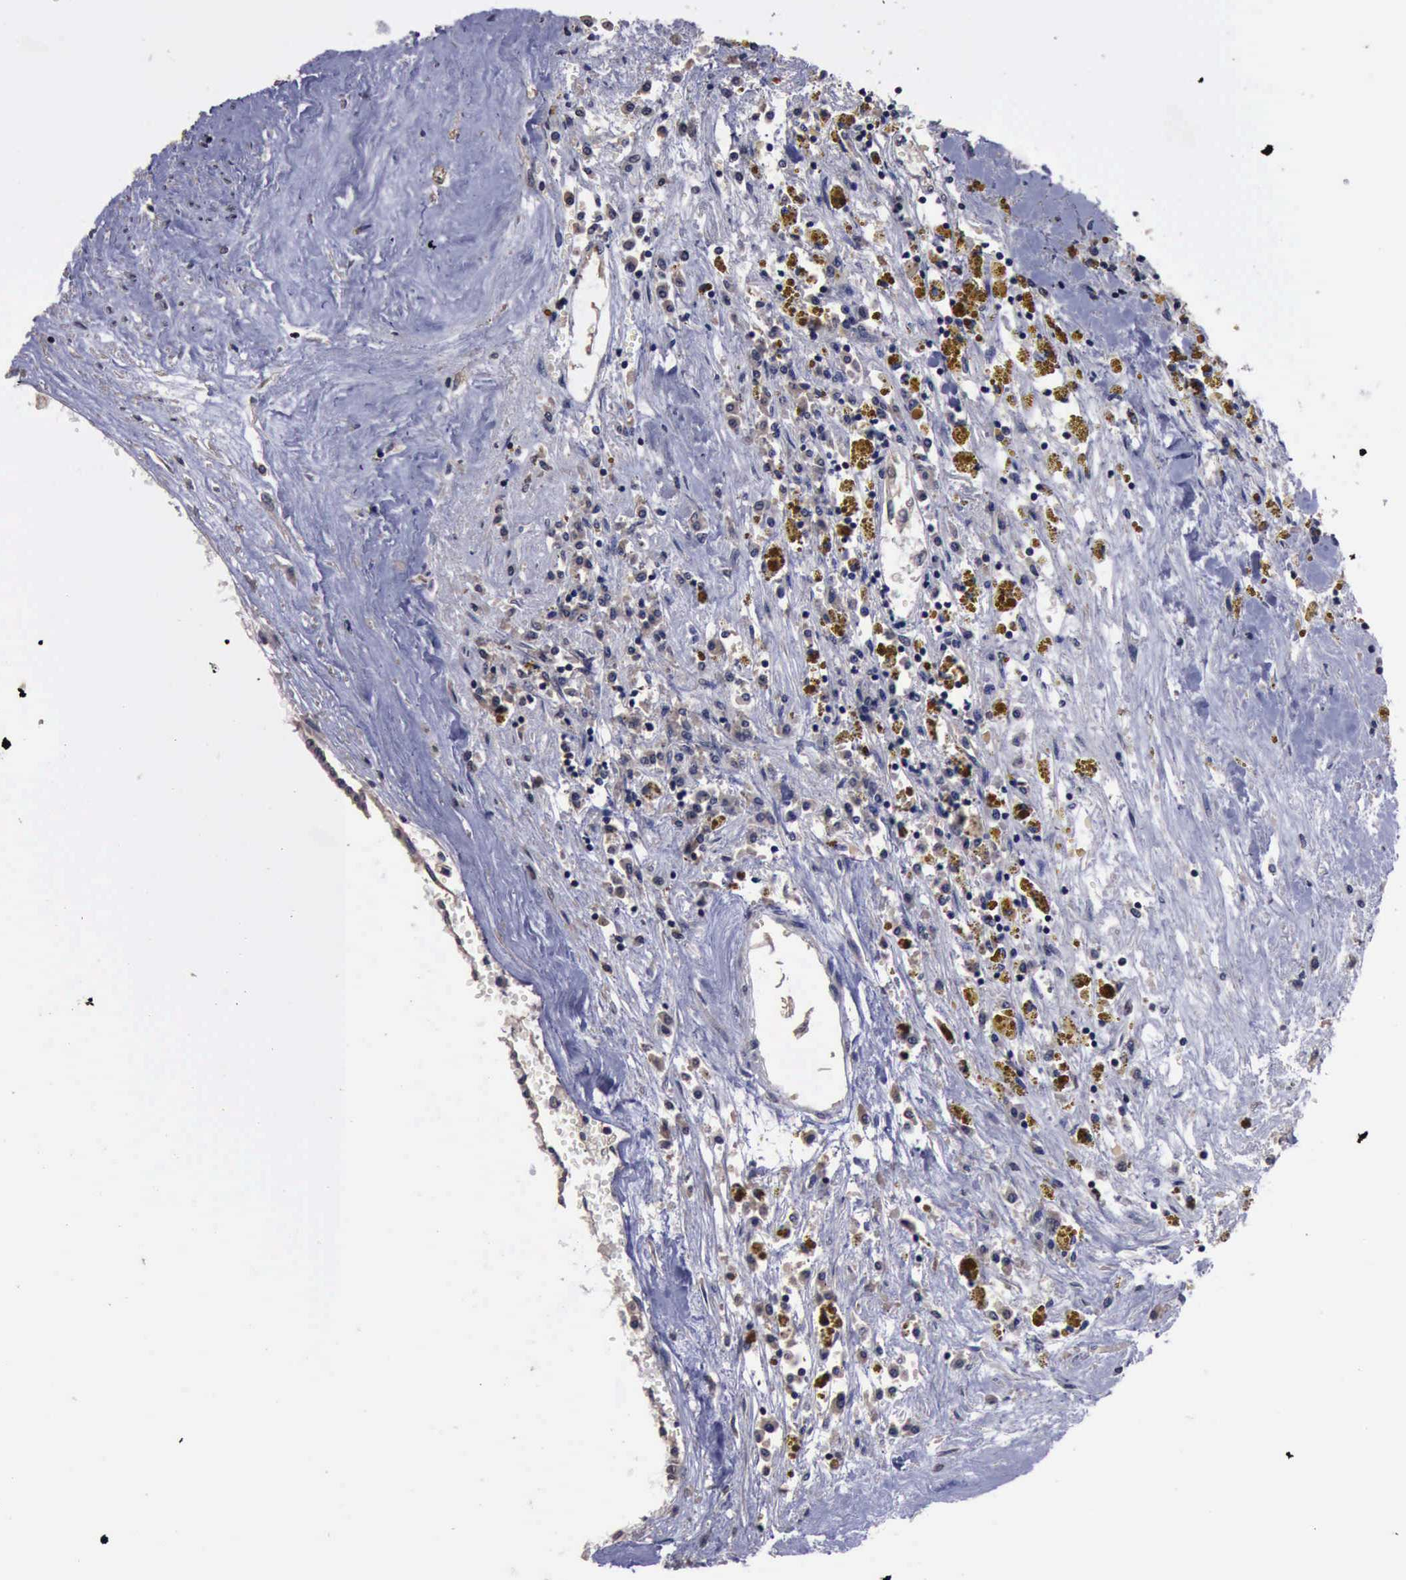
{"staining": {"intensity": "negative", "quantity": "none", "location": "none"}, "tissue": "renal cancer", "cell_type": "Tumor cells", "image_type": "cancer", "snomed": [{"axis": "morphology", "description": "Adenocarcinoma, NOS"}, {"axis": "topography", "description": "Kidney"}], "caption": "Tumor cells show no significant protein positivity in adenocarcinoma (renal). (DAB IHC, high magnification).", "gene": "CRKL", "patient": {"sex": "male", "age": 78}}